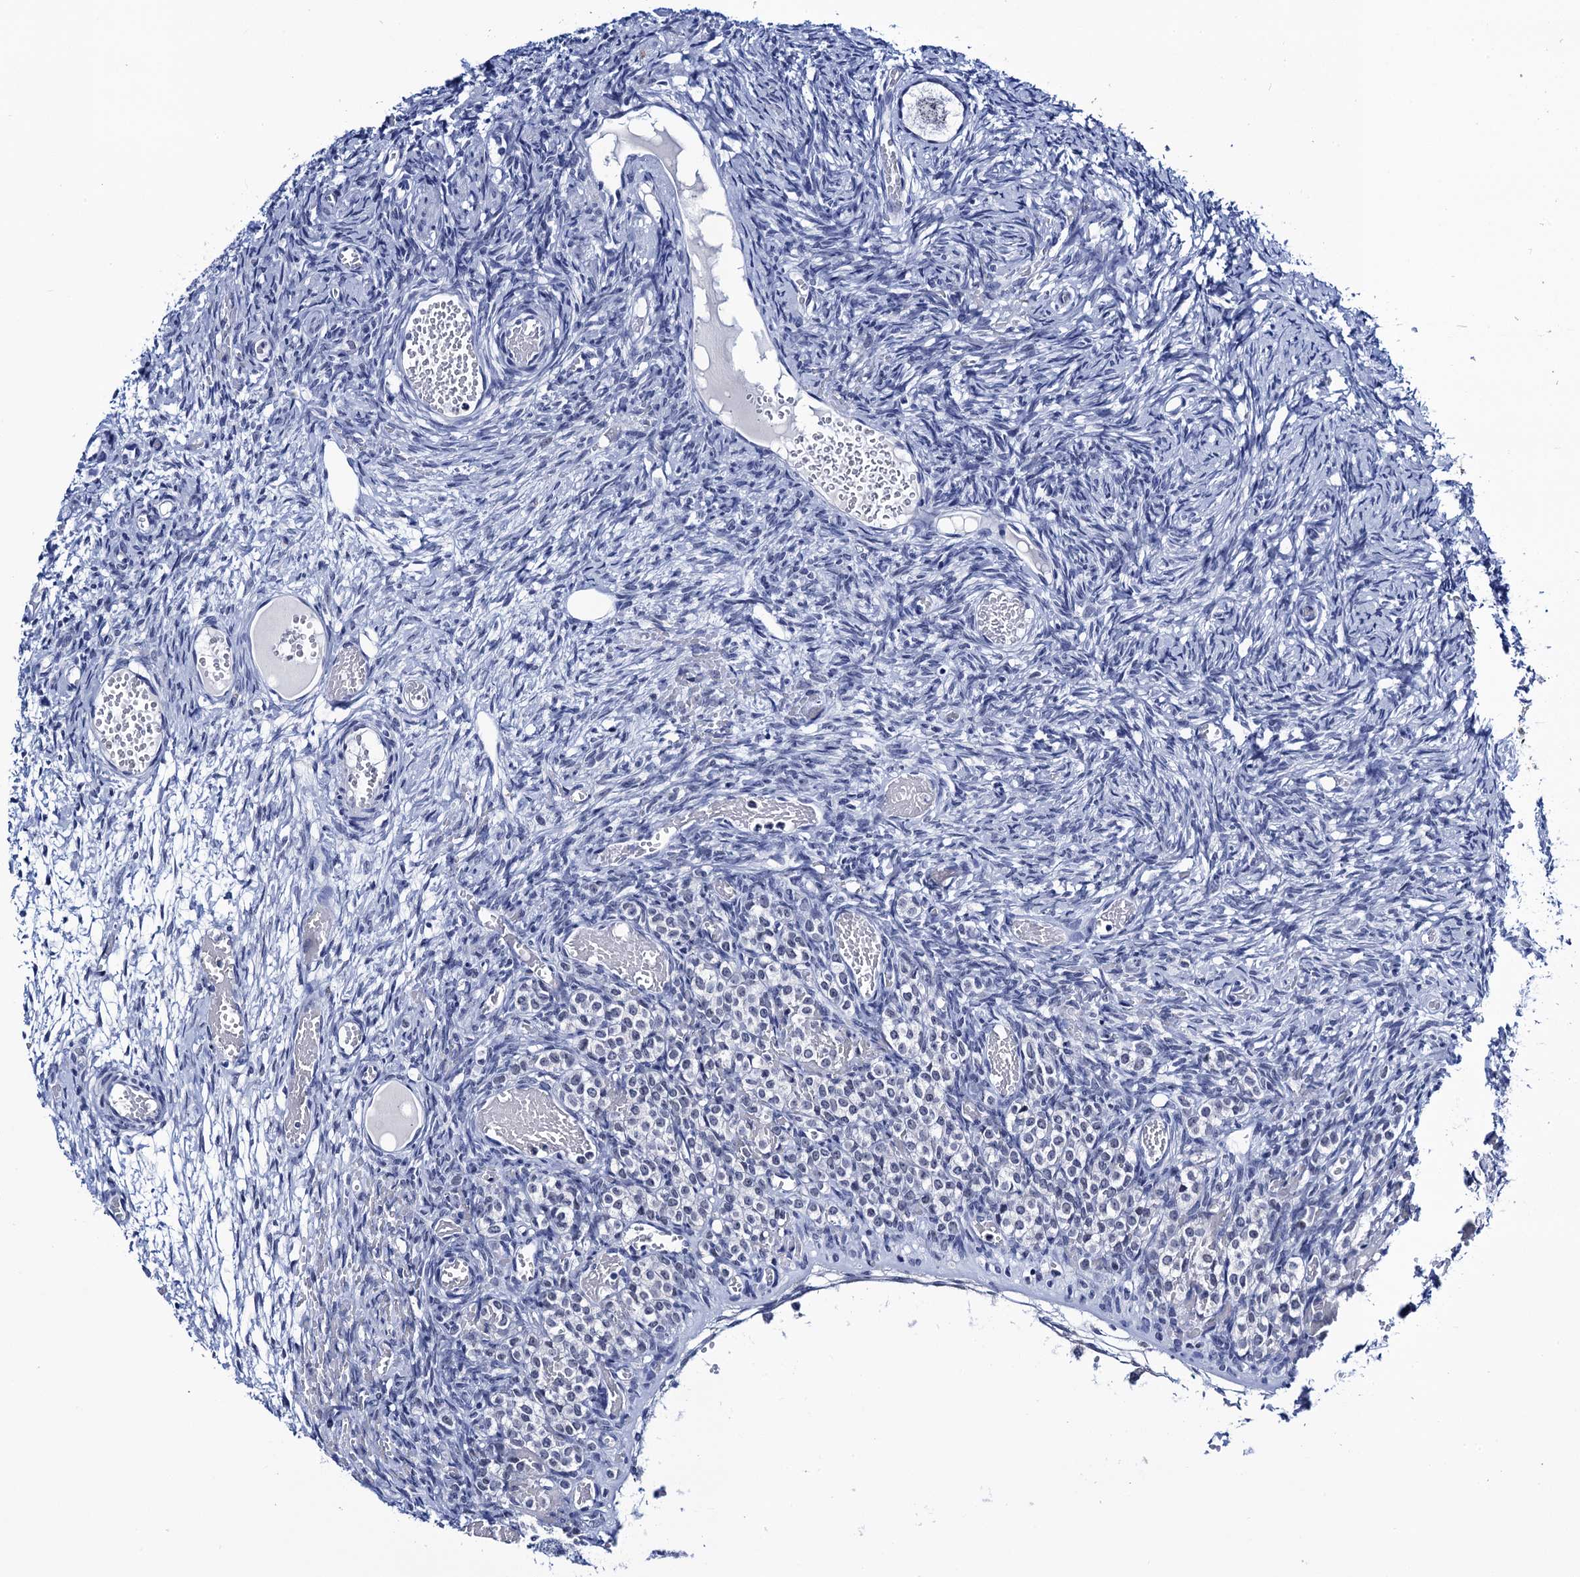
{"staining": {"intensity": "negative", "quantity": "none", "location": "none"}, "tissue": "ovary", "cell_type": "Follicle cells", "image_type": "normal", "snomed": [{"axis": "morphology", "description": "Adenocarcinoma, NOS"}, {"axis": "topography", "description": "Endometrium"}], "caption": "Unremarkable ovary was stained to show a protein in brown. There is no significant positivity in follicle cells. (Stains: DAB IHC with hematoxylin counter stain, Microscopy: brightfield microscopy at high magnification).", "gene": "SLC7A10", "patient": {"sex": "female", "age": 32}}